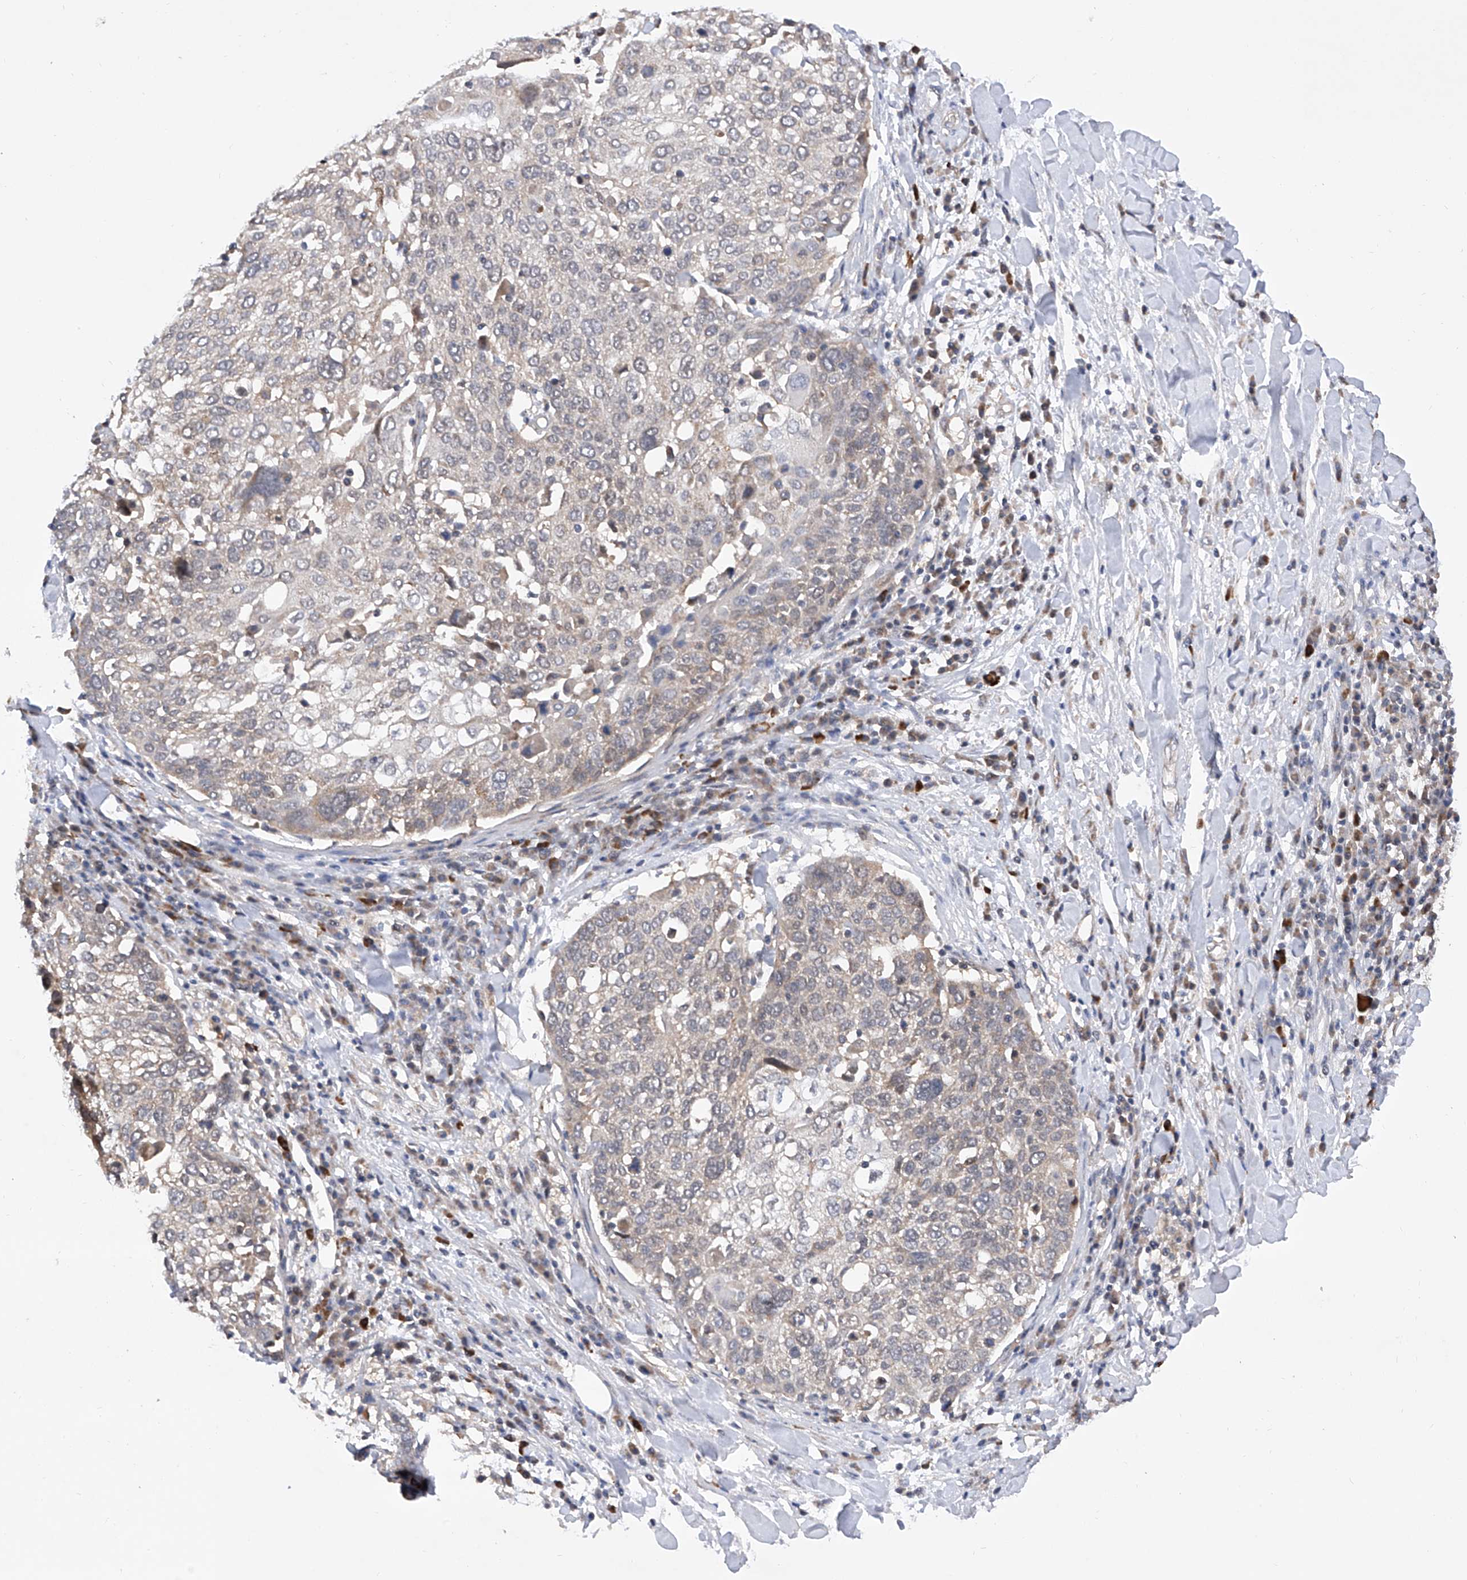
{"staining": {"intensity": "negative", "quantity": "none", "location": "none"}, "tissue": "lung cancer", "cell_type": "Tumor cells", "image_type": "cancer", "snomed": [{"axis": "morphology", "description": "Squamous cell carcinoma, NOS"}, {"axis": "topography", "description": "Lung"}], "caption": "The photomicrograph displays no significant expression in tumor cells of squamous cell carcinoma (lung).", "gene": "USP45", "patient": {"sex": "male", "age": 65}}